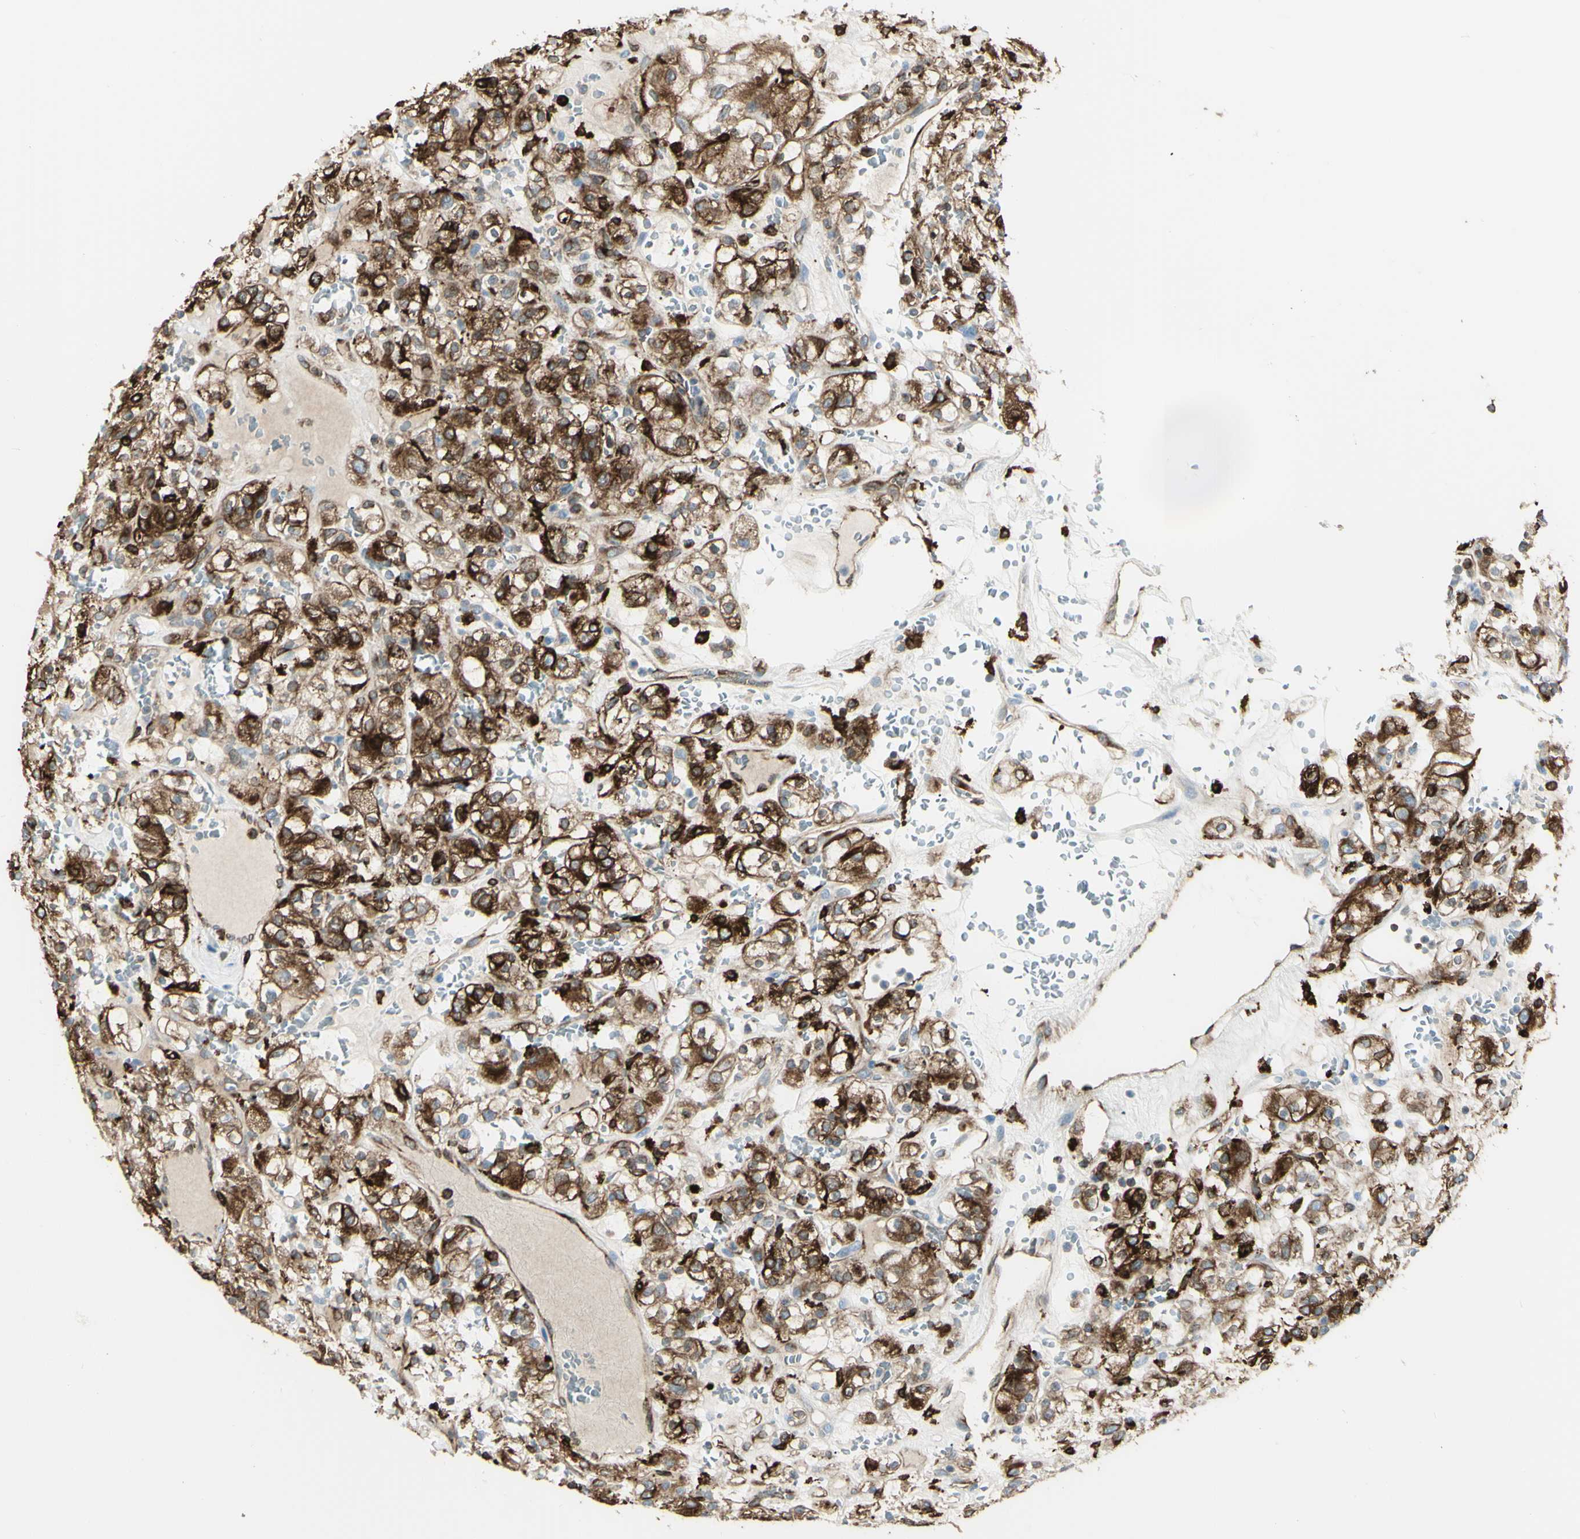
{"staining": {"intensity": "strong", "quantity": ">75%", "location": "cytoplasmic/membranous"}, "tissue": "renal cancer", "cell_type": "Tumor cells", "image_type": "cancer", "snomed": [{"axis": "morphology", "description": "Normal tissue, NOS"}, {"axis": "morphology", "description": "Adenocarcinoma, NOS"}, {"axis": "topography", "description": "Kidney"}], "caption": "High-power microscopy captured an immunohistochemistry (IHC) photomicrograph of renal adenocarcinoma, revealing strong cytoplasmic/membranous expression in about >75% of tumor cells.", "gene": "CD74", "patient": {"sex": "female", "age": 72}}